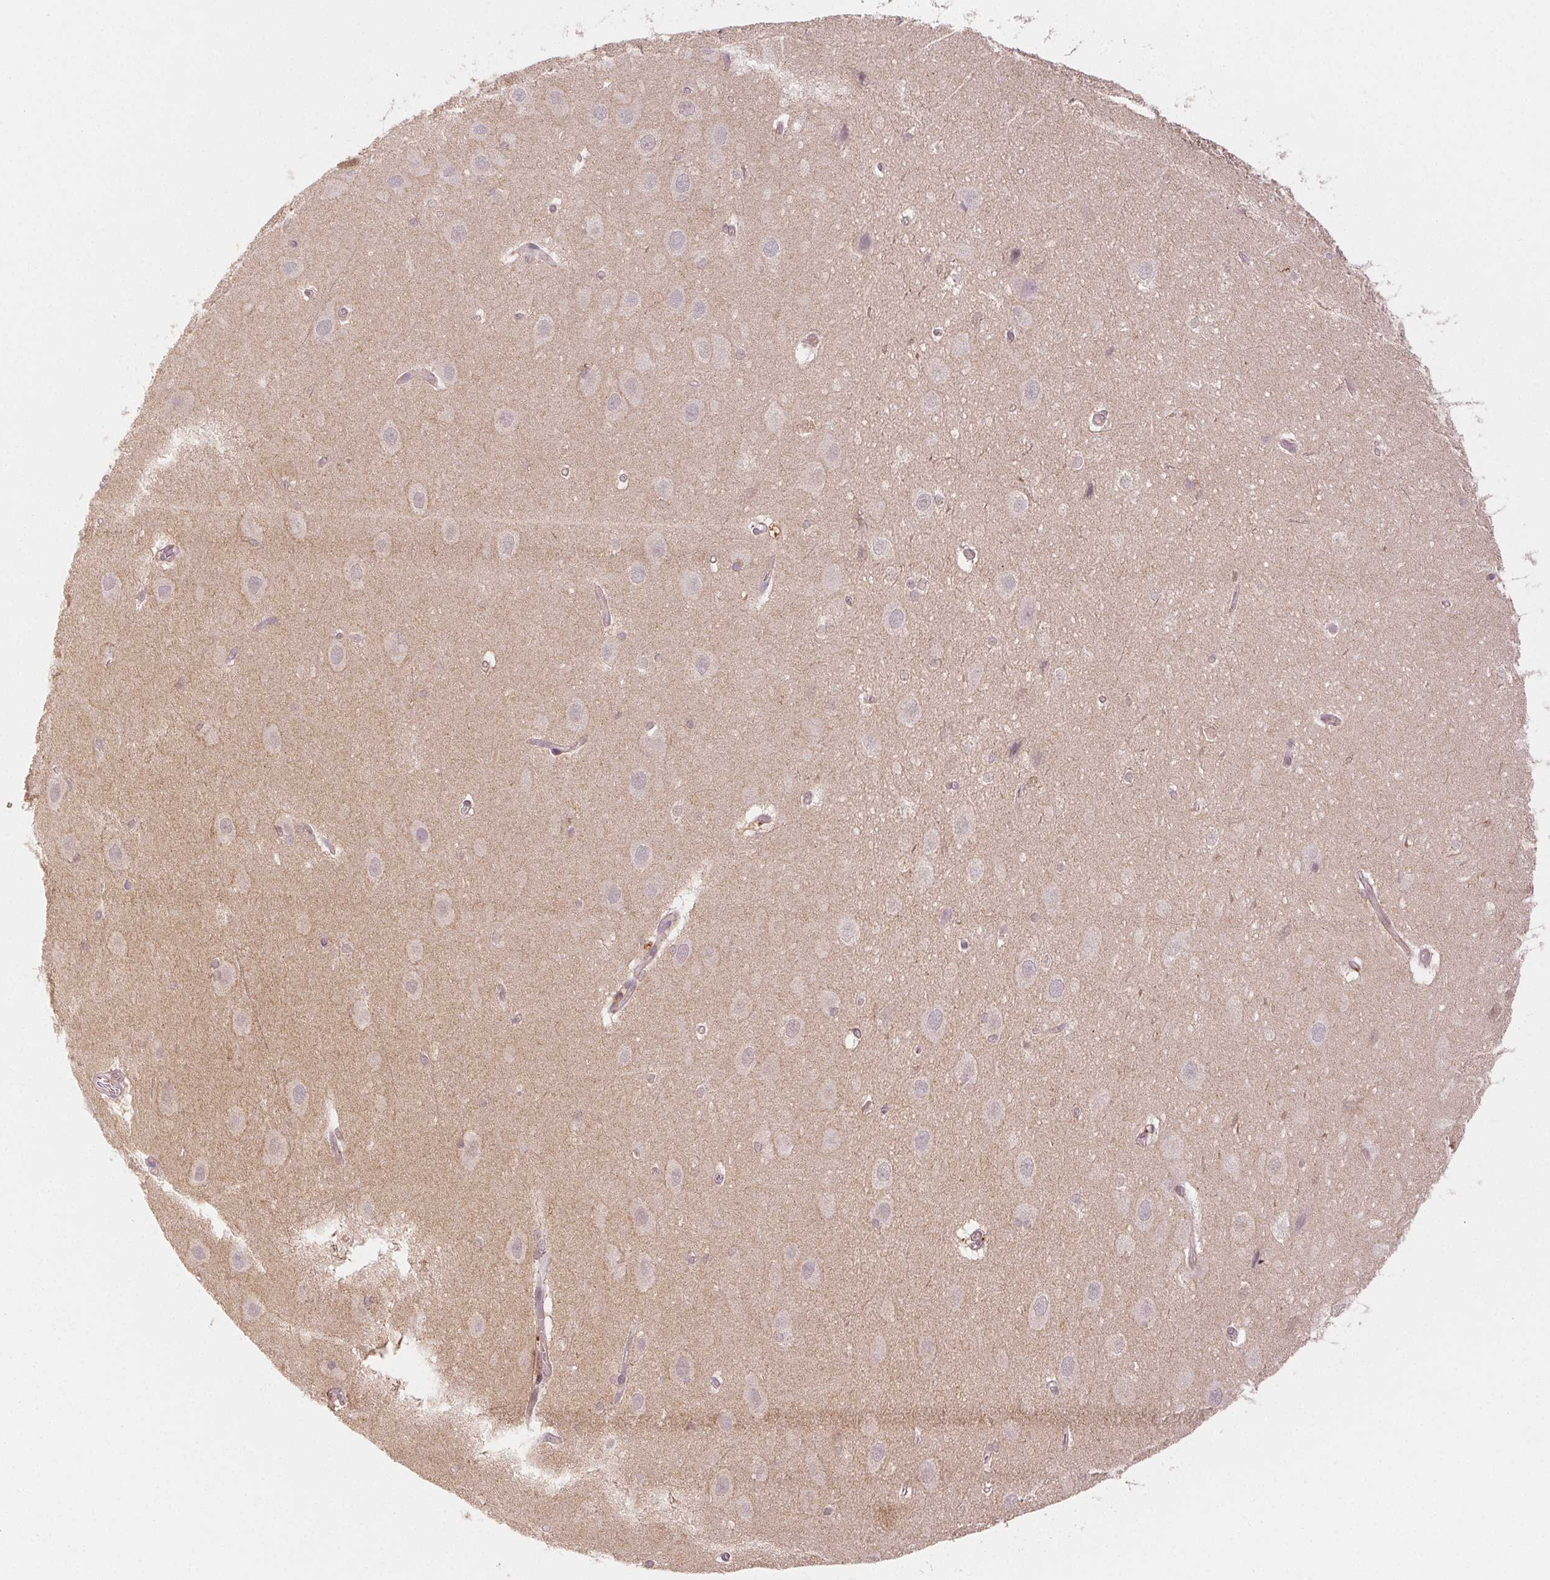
{"staining": {"intensity": "negative", "quantity": "none", "location": "none"}, "tissue": "hippocampus", "cell_type": "Glial cells", "image_type": "normal", "snomed": [{"axis": "morphology", "description": "Normal tissue, NOS"}, {"axis": "topography", "description": "Cerebral cortex"}, {"axis": "topography", "description": "Hippocampus"}], "caption": "There is no significant positivity in glial cells of hippocampus.", "gene": "MAPK14", "patient": {"sex": "female", "age": 19}}